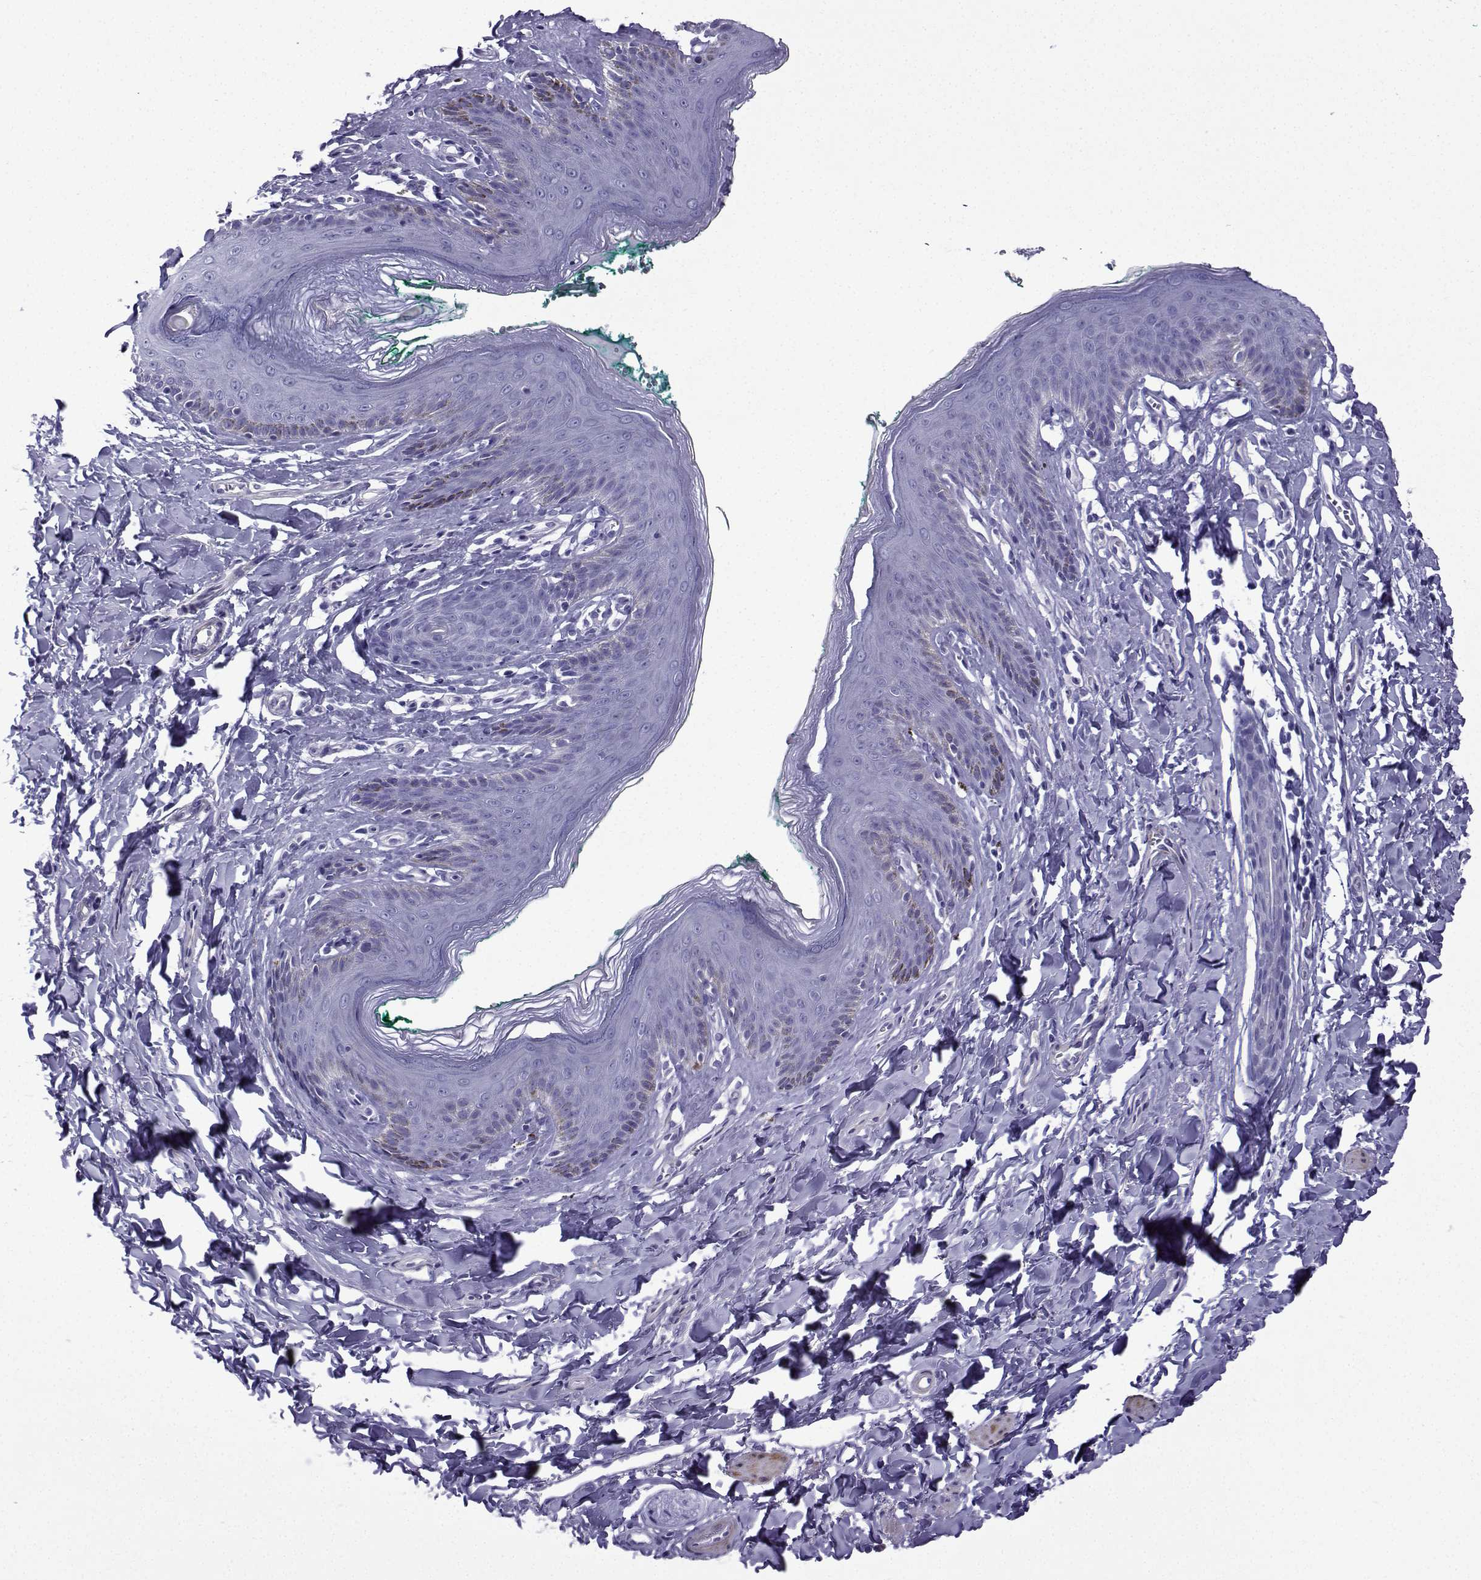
{"staining": {"intensity": "negative", "quantity": "none", "location": "none"}, "tissue": "skin", "cell_type": "Epidermal cells", "image_type": "normal", "snomed": [{"axis": "morphology", "description": "Normal tissue, NOS"}, {"axis": "topography", "description": "Vulva"}], "caption": "Immunohistochemistry (IHC) photomicrograph of benign skin: skin stained with DAB (3,3'-diaminobenzidine) shows no significant protein staining in epidermal cells.", "gene": "KCNF1", "patient": {"sex": "female", "age": 66}}